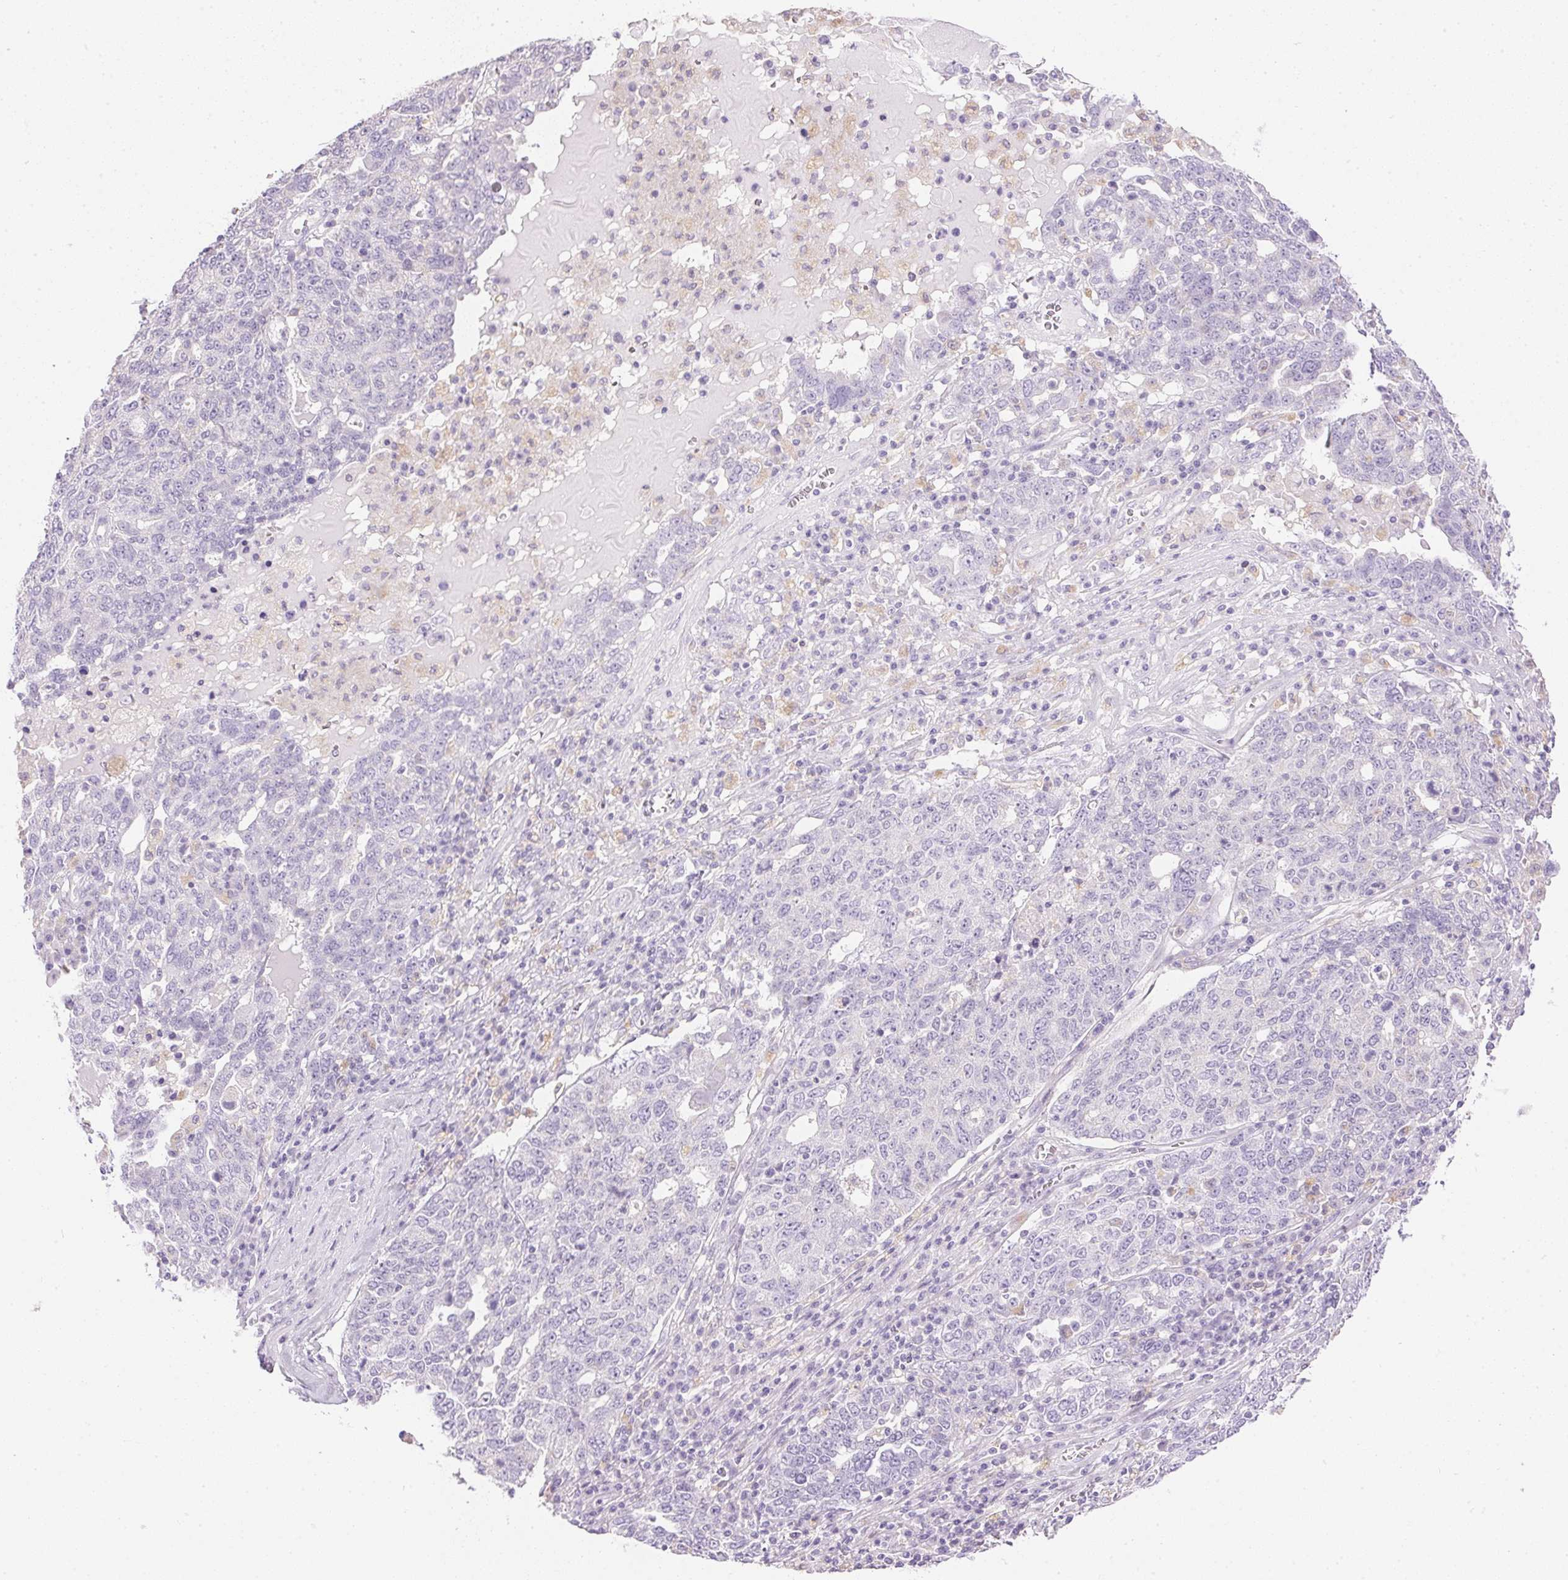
{"staining": {"intensity": "negative", "quantity": "none", "location": "none"}, "tissue": "ovarian cancer", "cell_type": "Tumor cells", "image_type": "cancer", "snomed": [{"axis": "morphology", "description": "Carcinoma, endometroid"}, {"axis": "topography", "description": "Ovary"}], "caption": "A micrograph of human ovarian endometroid carcinoma is negative for staining in tumor cells.", "gene": "ATP6V1G3", "patient": {"sex": "female", "age": 62}}